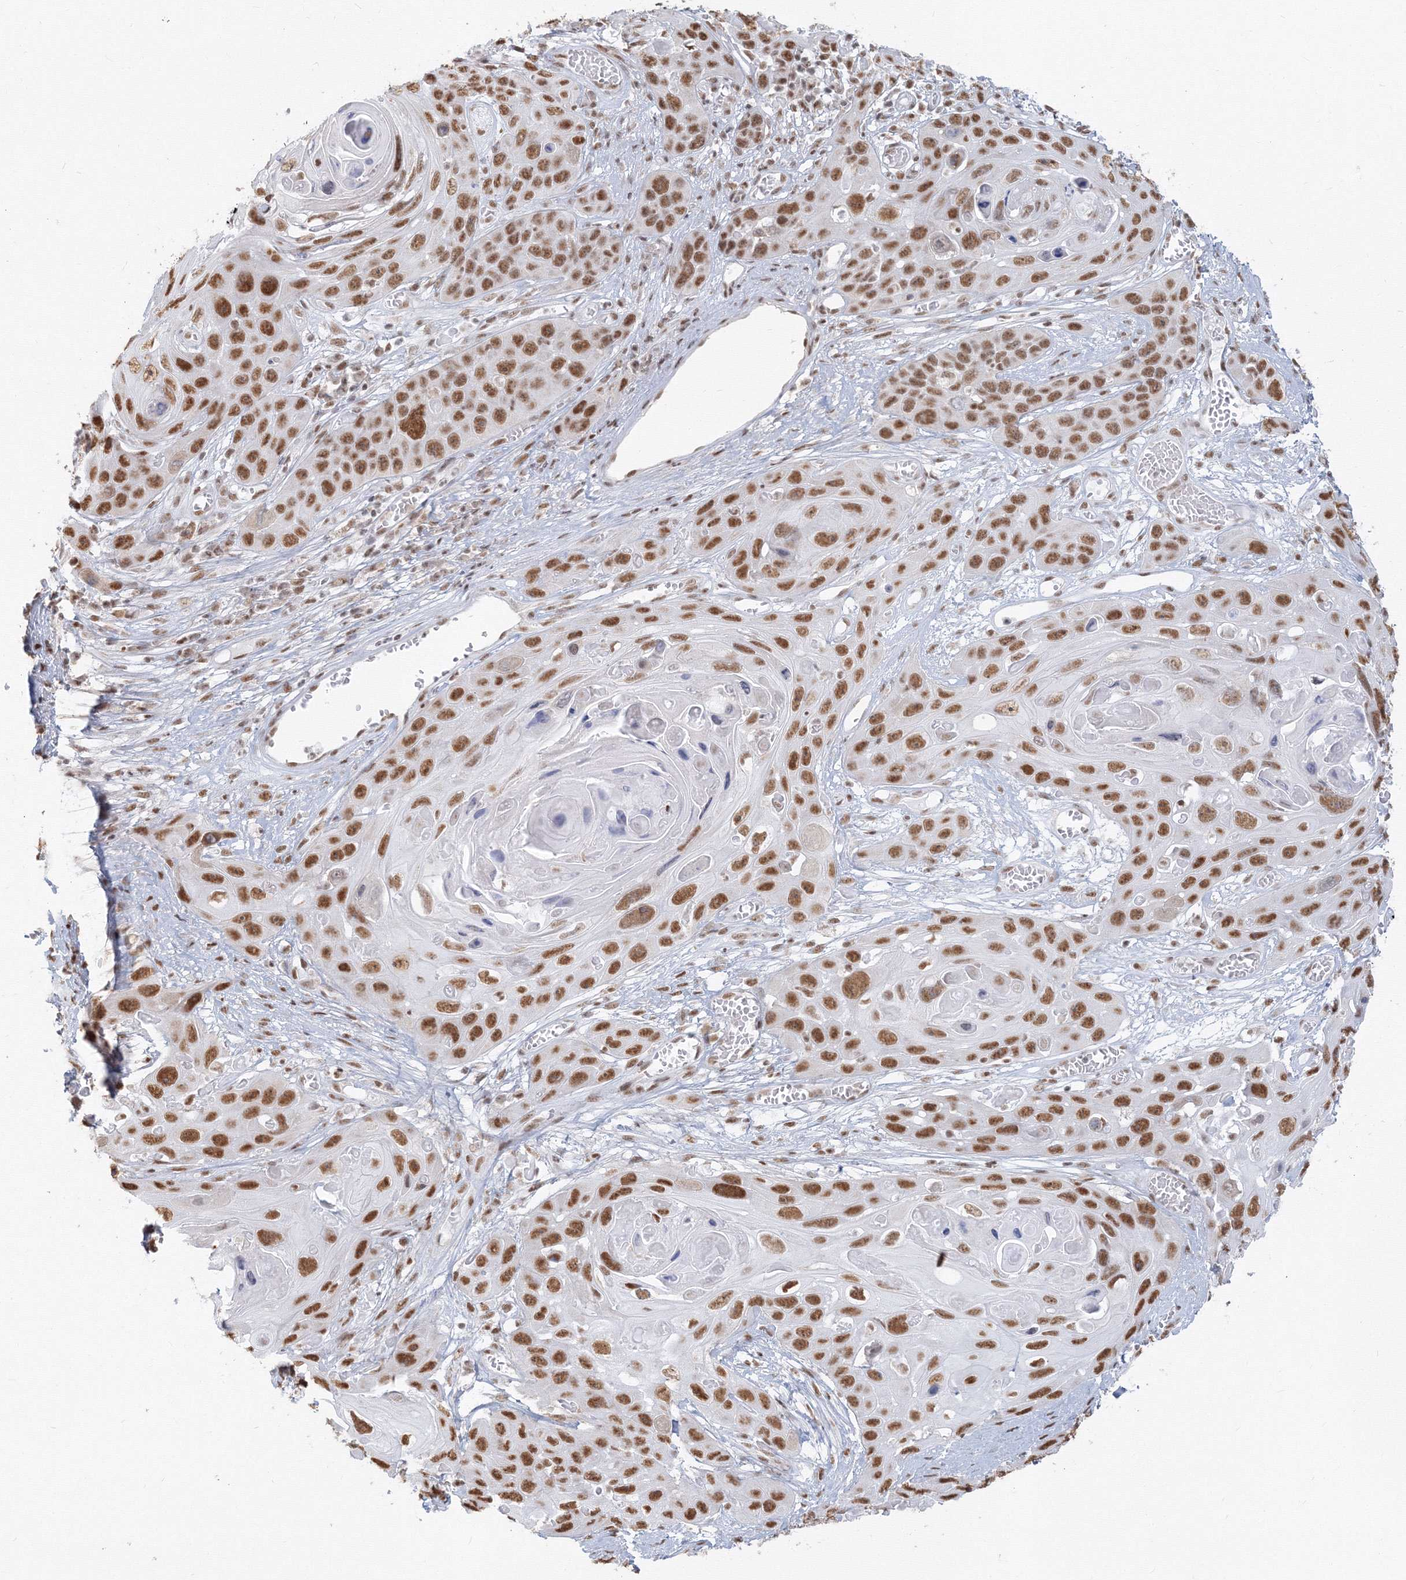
{"staining": {"intensity": "moderate", "quantity": ">75%", "location": "nuclear"}, "tissue": "skin cancer", "cell_type": "Tumor cells", "image_type": "cancer", "snomed": [{"axis": "morphology", "description": "Squamous cell carcinoma, NOS"}, {"axis": "topography", "description": "Skin"}], "caption": "This is a photomicrograph of immunohistochemistry (IHC) staining of squamous cell carcinoma (skin), which shows moderate positivity in the nuclear of tumor cells.", "gene": "PPP4R2", "patient": {"sex": "male", "age": 55}}